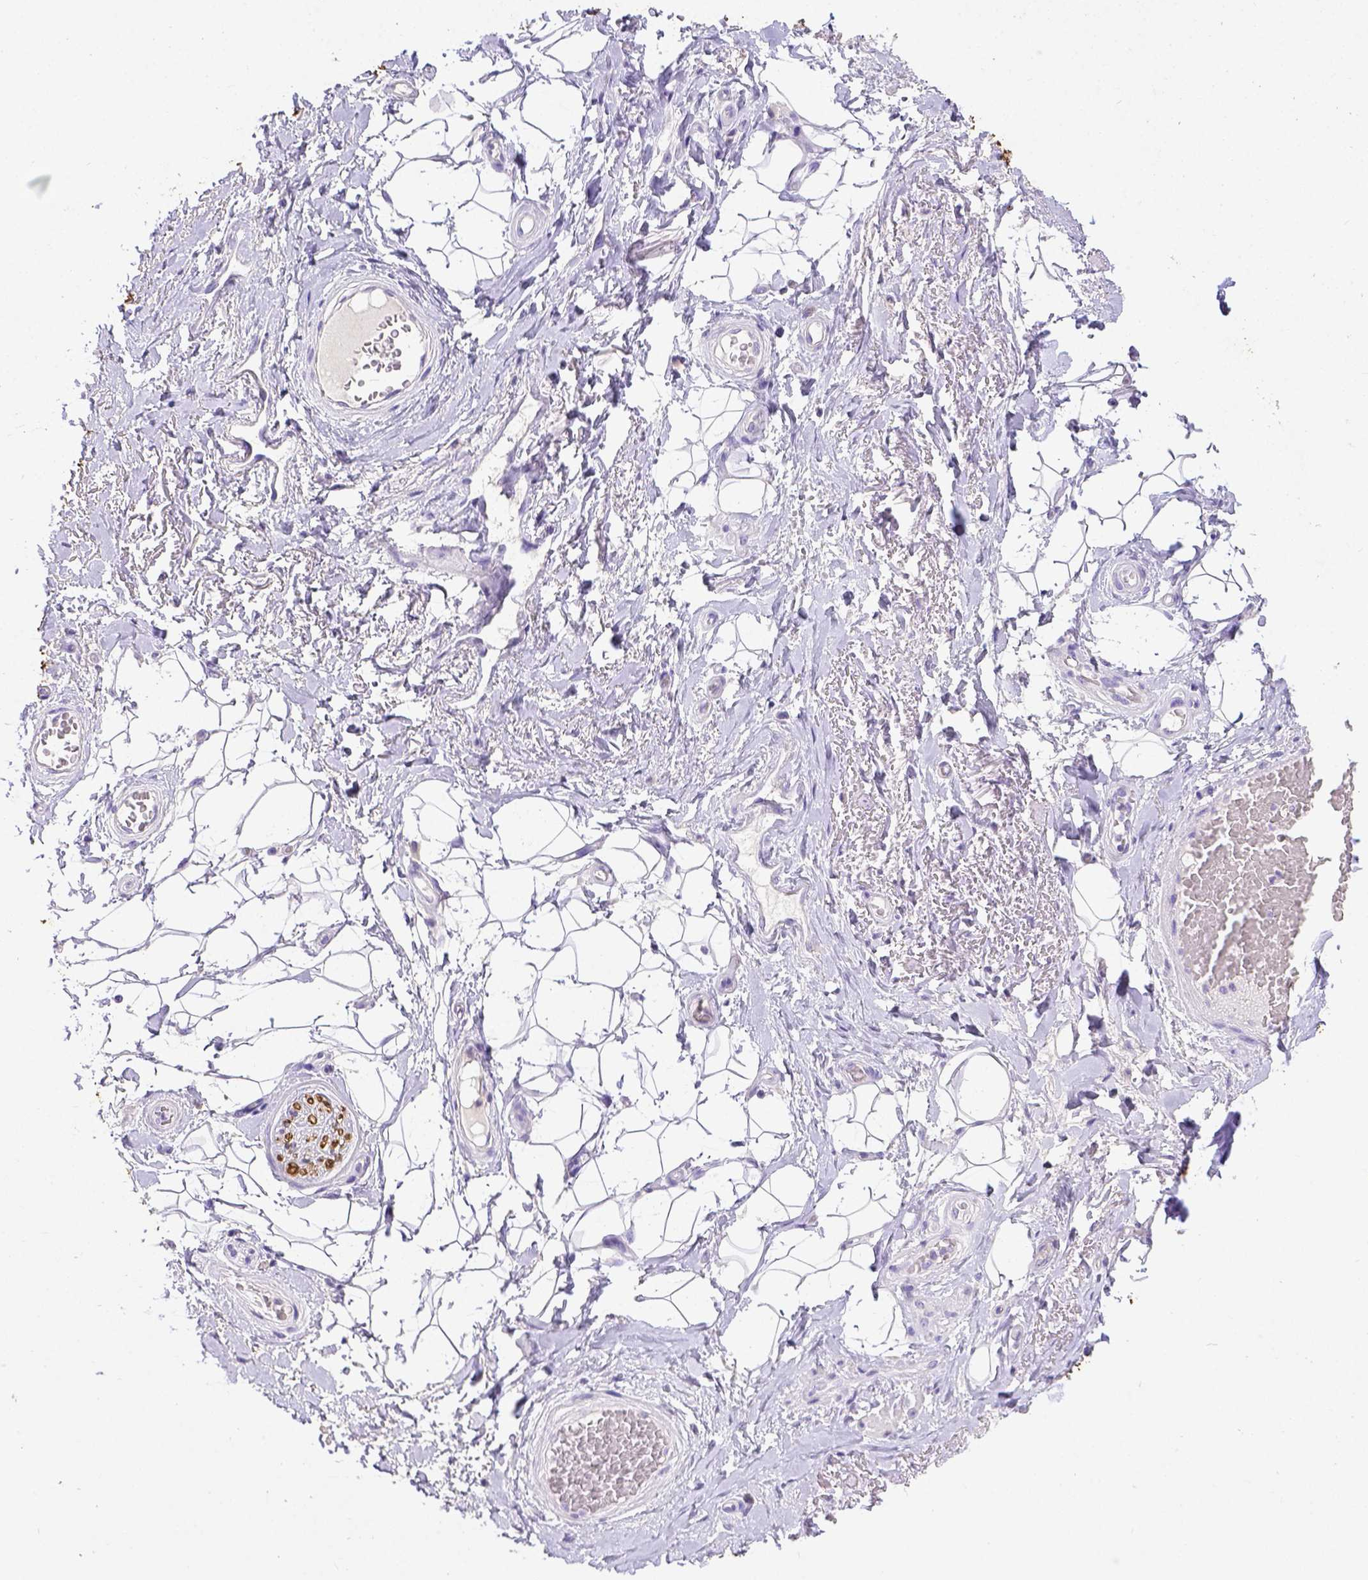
{"staining": {"intensity": "negative", "quantity": "none", "location": "none"}, "tissue": "adipose tissue", "cell_type": "Adipocytes", "image_type": "normal", "snomed": [{"axis": "morphology", "description": "Normal tissue, NOS"}, {"axis": "topography", "description": "Anal"}, {"axis": "topography", "description": "Peripheral nerve tissue"}], "caption": "Image shows no significant protein positivity in adipocytes of benign adipose tissue. (DAB immunohistochemistry (IHC) visualized using brightfield microscopy, high magnification).", "gene": "B3GAT1", "patient": {"sex": "male", "age": 53}}